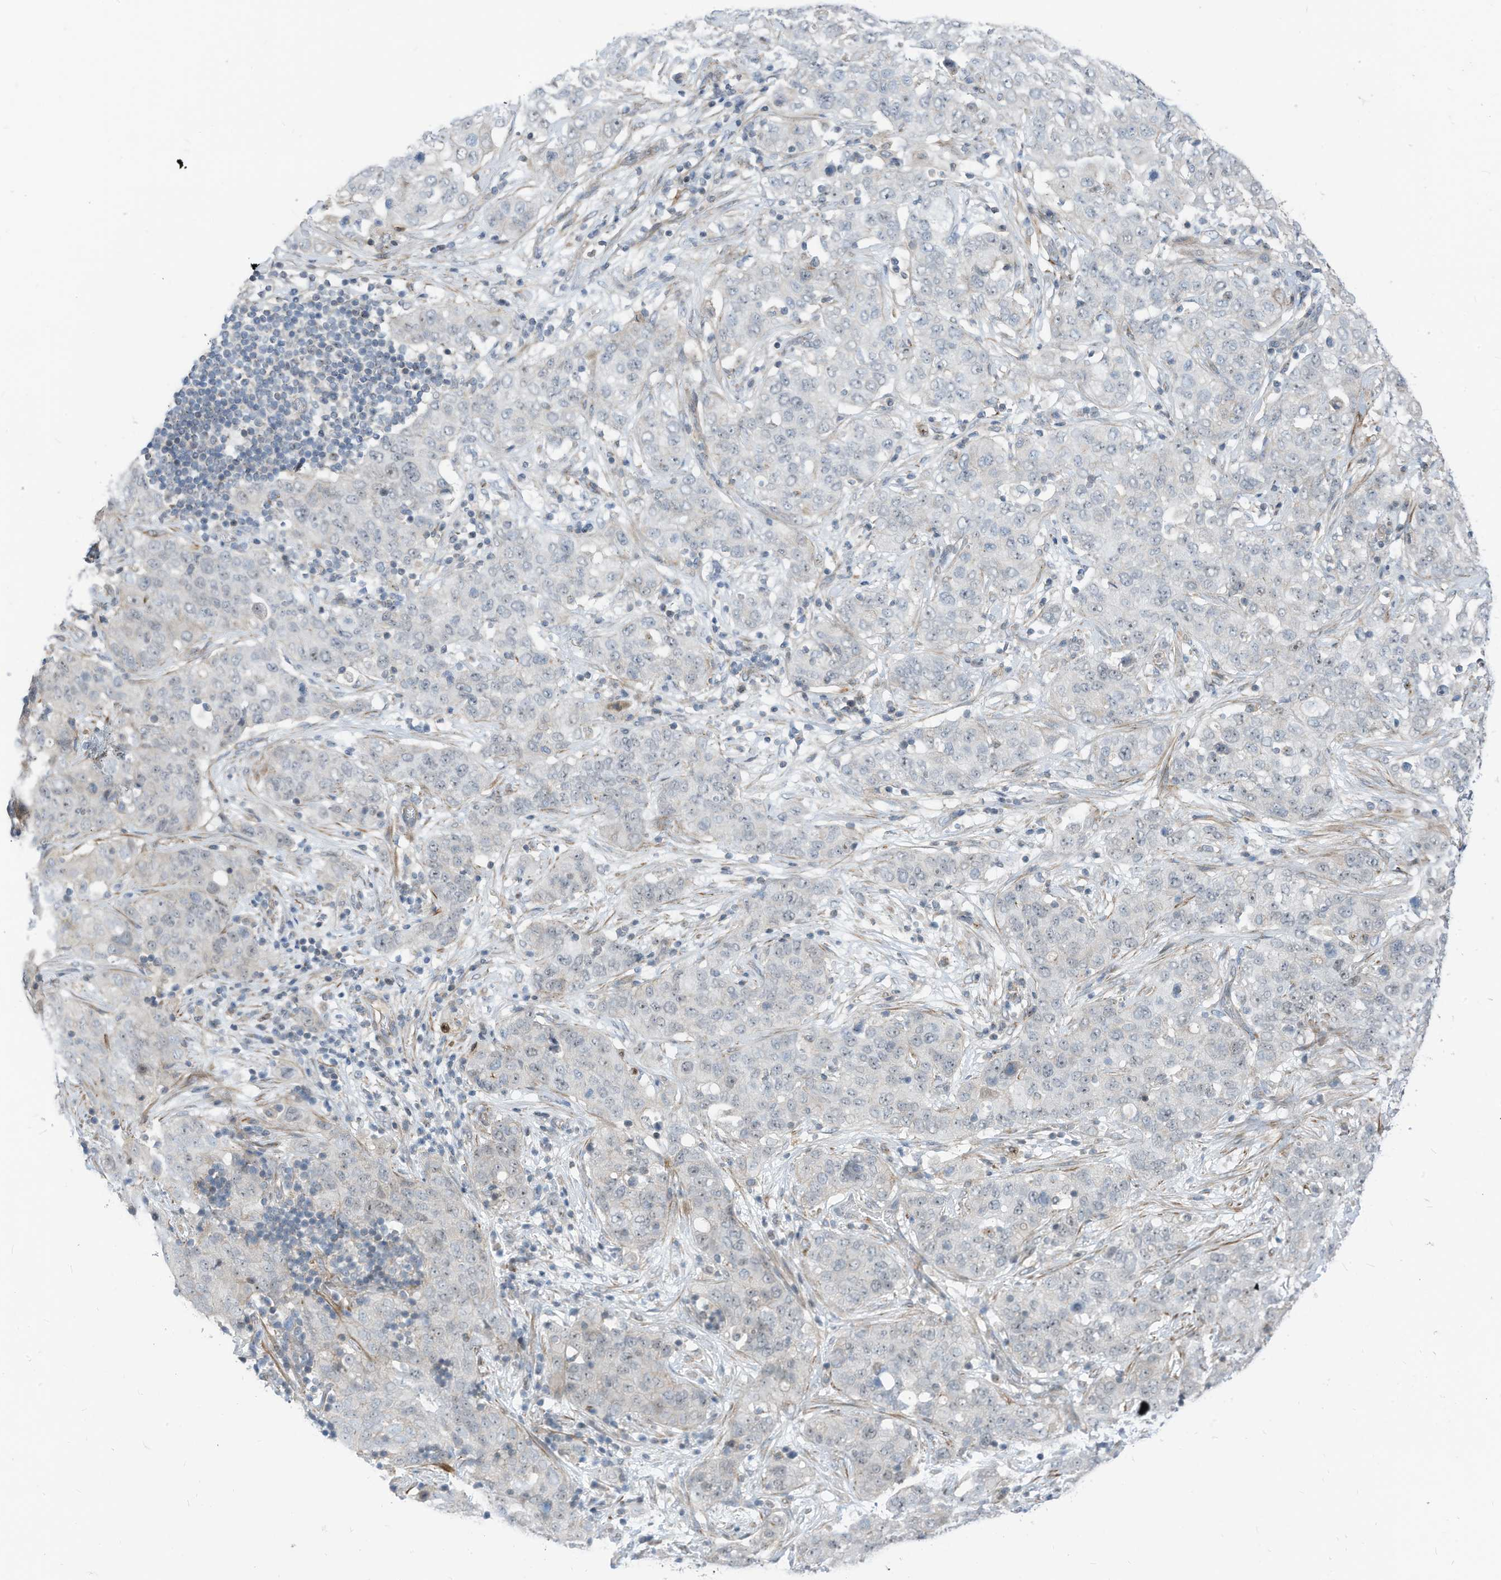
{"staining": {"intensity": "negative", "quantity": "none", "location": "none"}, "tissue": "stomach cancer", "cell_type": "Tumor cells", "image_type": "cancer", "snomed": [{"axis": "morphology", "description": "Normal tissue, NOS"}, {"axis": "morphology", "description": "Adenocarcinoma, NOS"}, {"axis": "topography", "description": "Lymph node"}, {"axis": "topography", "description": "Stomach"}], "caption": "Stomach adenocarcinoma was stained to show a protein in brown. There is no significant expression in tumor cells.", "gene": "GPATCH3", "patient": {"sex": "male", "age": 48}}